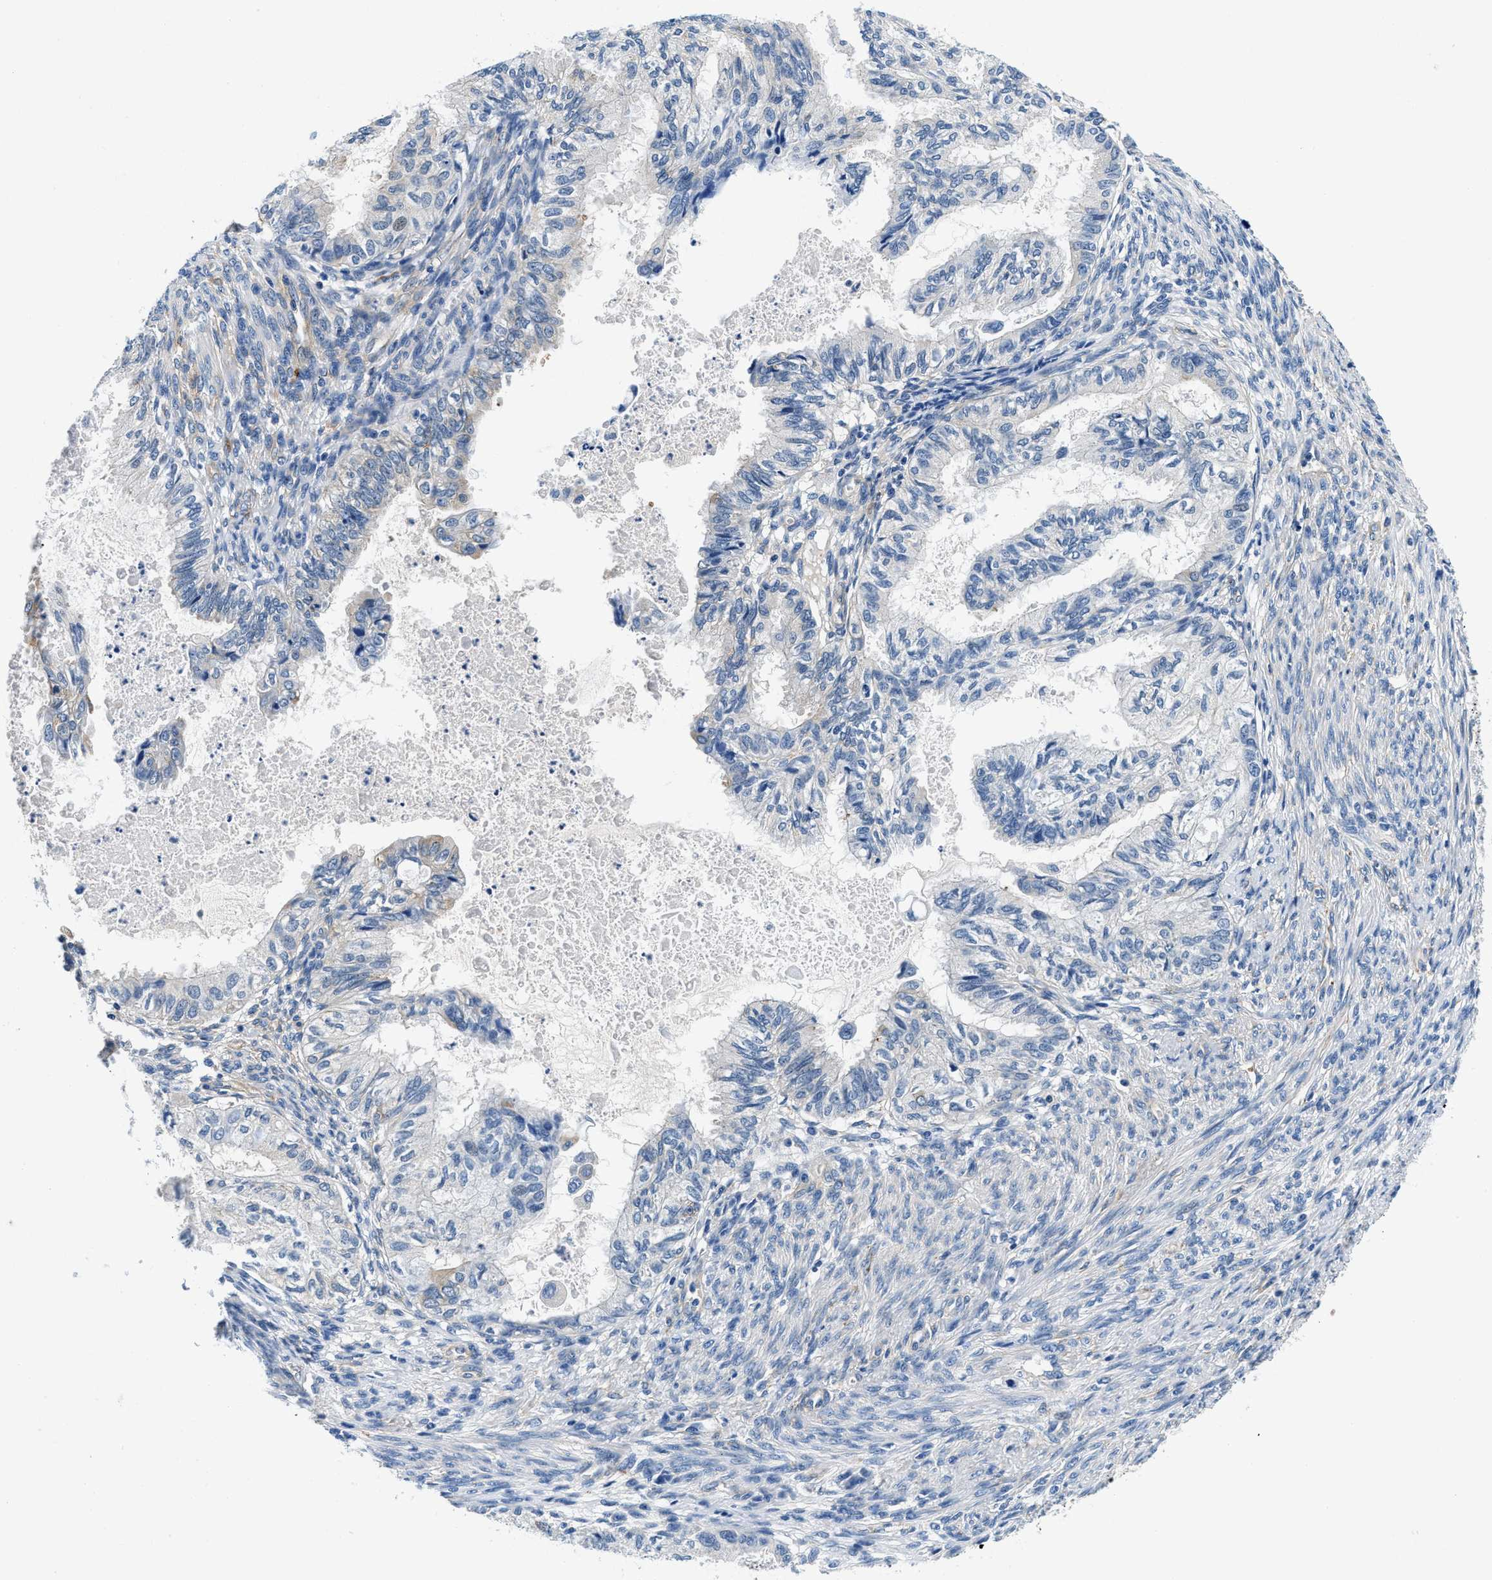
{"staining": {"intensity": "negative", "quantity": "none", "location": "none"}, "tissue": "cervical cancer", "cell_type": "Tumor cells", "image_type": "cancer", "snomed": [{"axis": "morphology", "description": "Normal tissue, NOS"}, {"axis": "morphology", "description": "Adenocarcinoma, NOS"}, {"axis": "topography", "description": "Cervix"}, {"axis": "topography", "description": "Endometrium"}], "caption": "Tumor cells show no significant positivity in cervical adenocarcinoma.", "gene": "ZFAND3", "patient": {"sex": "female", "age": 86}}